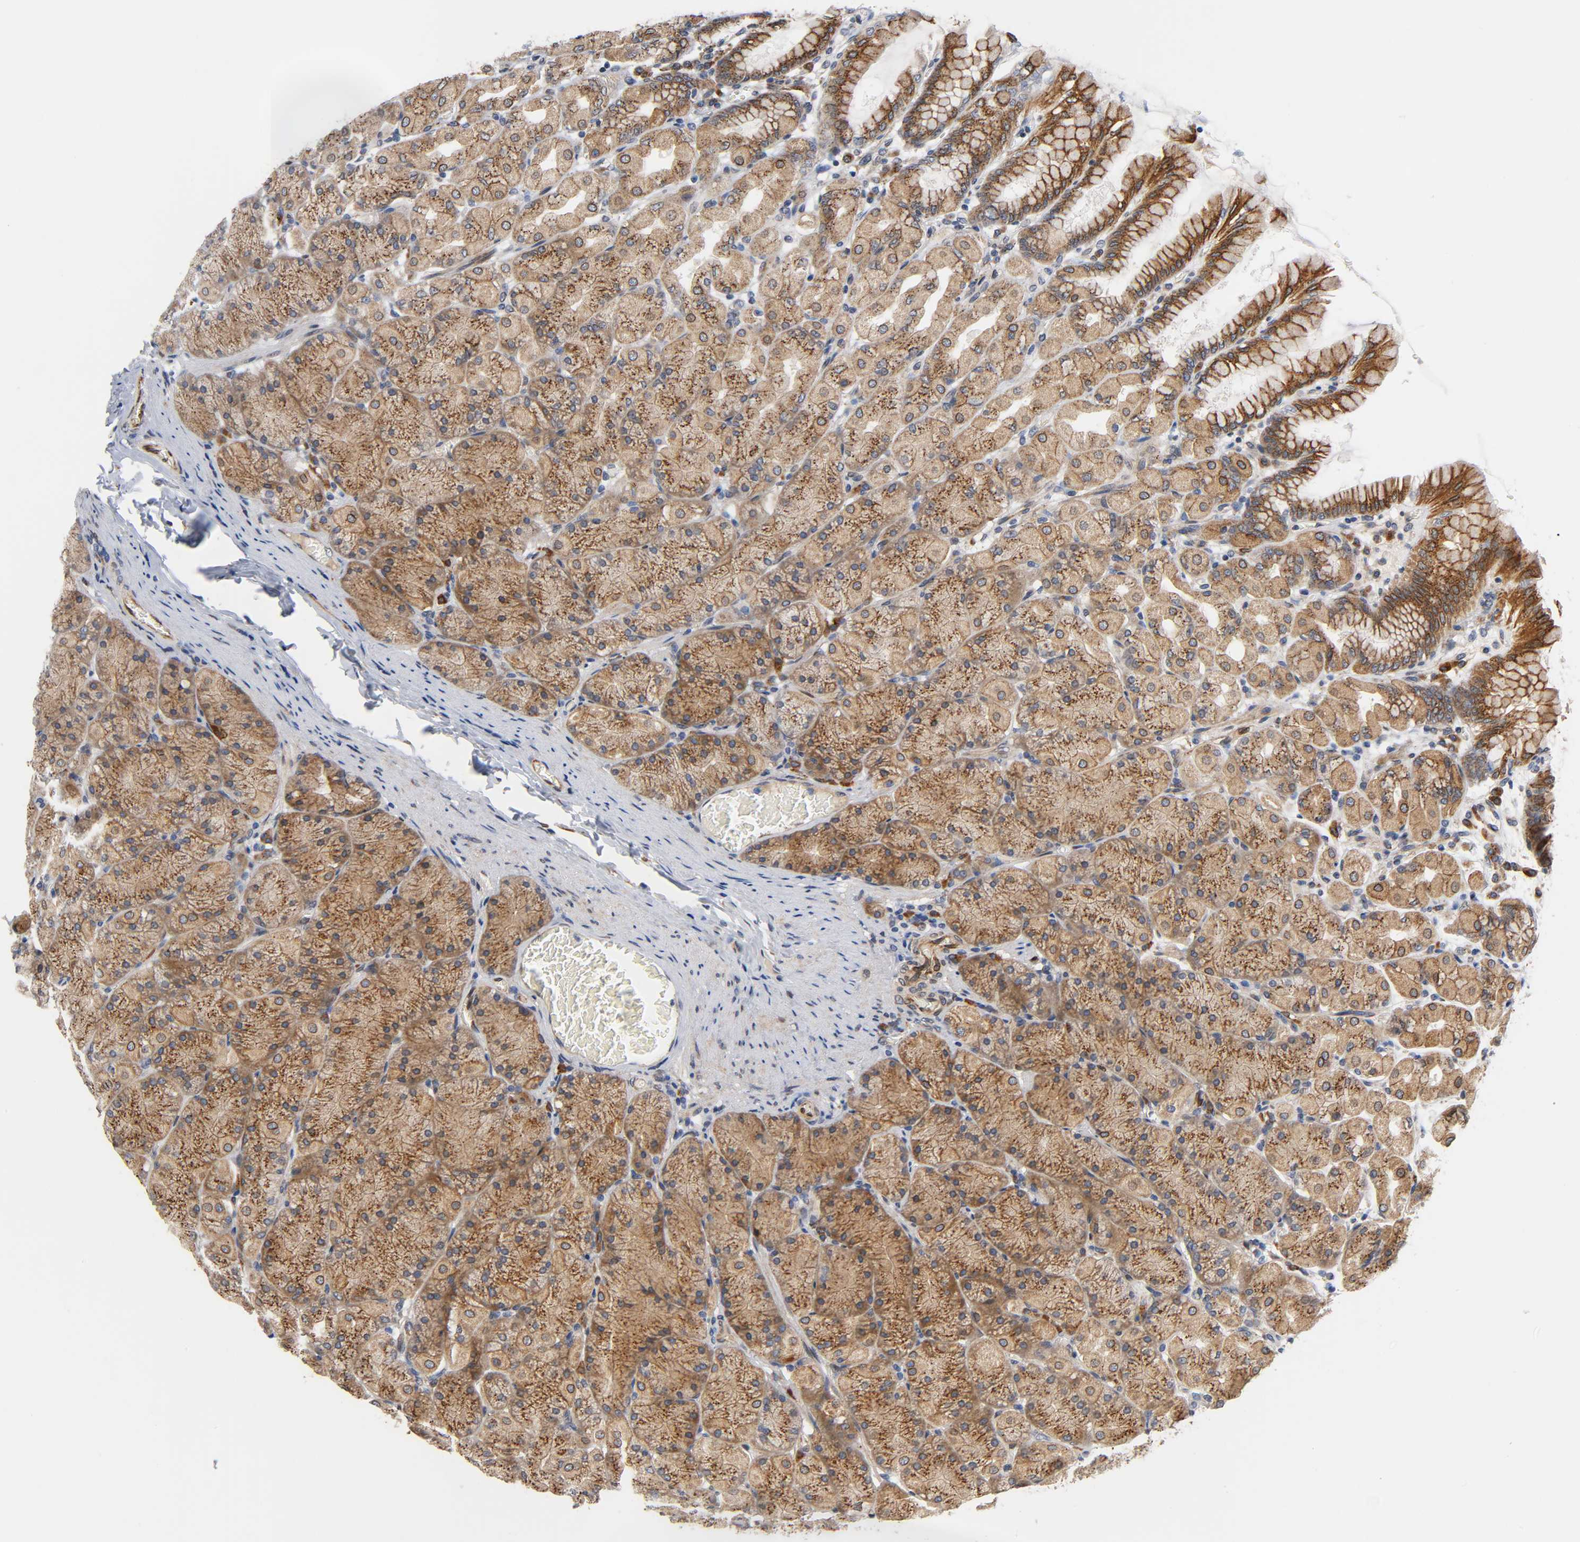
{"staining": {"intensity": "strong", "quantity": ">75%", "location": "cytoplasmic/membranous"}, "tissue": "stomach", "cell_type": "Glandular cells", "image_type": "normal", "snomed": [{"axis": "morphology", "description": "Normal tissue, NOS"}, {"axis": "topography", "description": "Stomach, upper"}], "caption": "Glandular cells reveal high levels of strong cytoplasmic/membranous staining in about >75% of cells in benign human stomach.", "gene": "ASB6", "patient": {"sex": "female", "age": 56}}